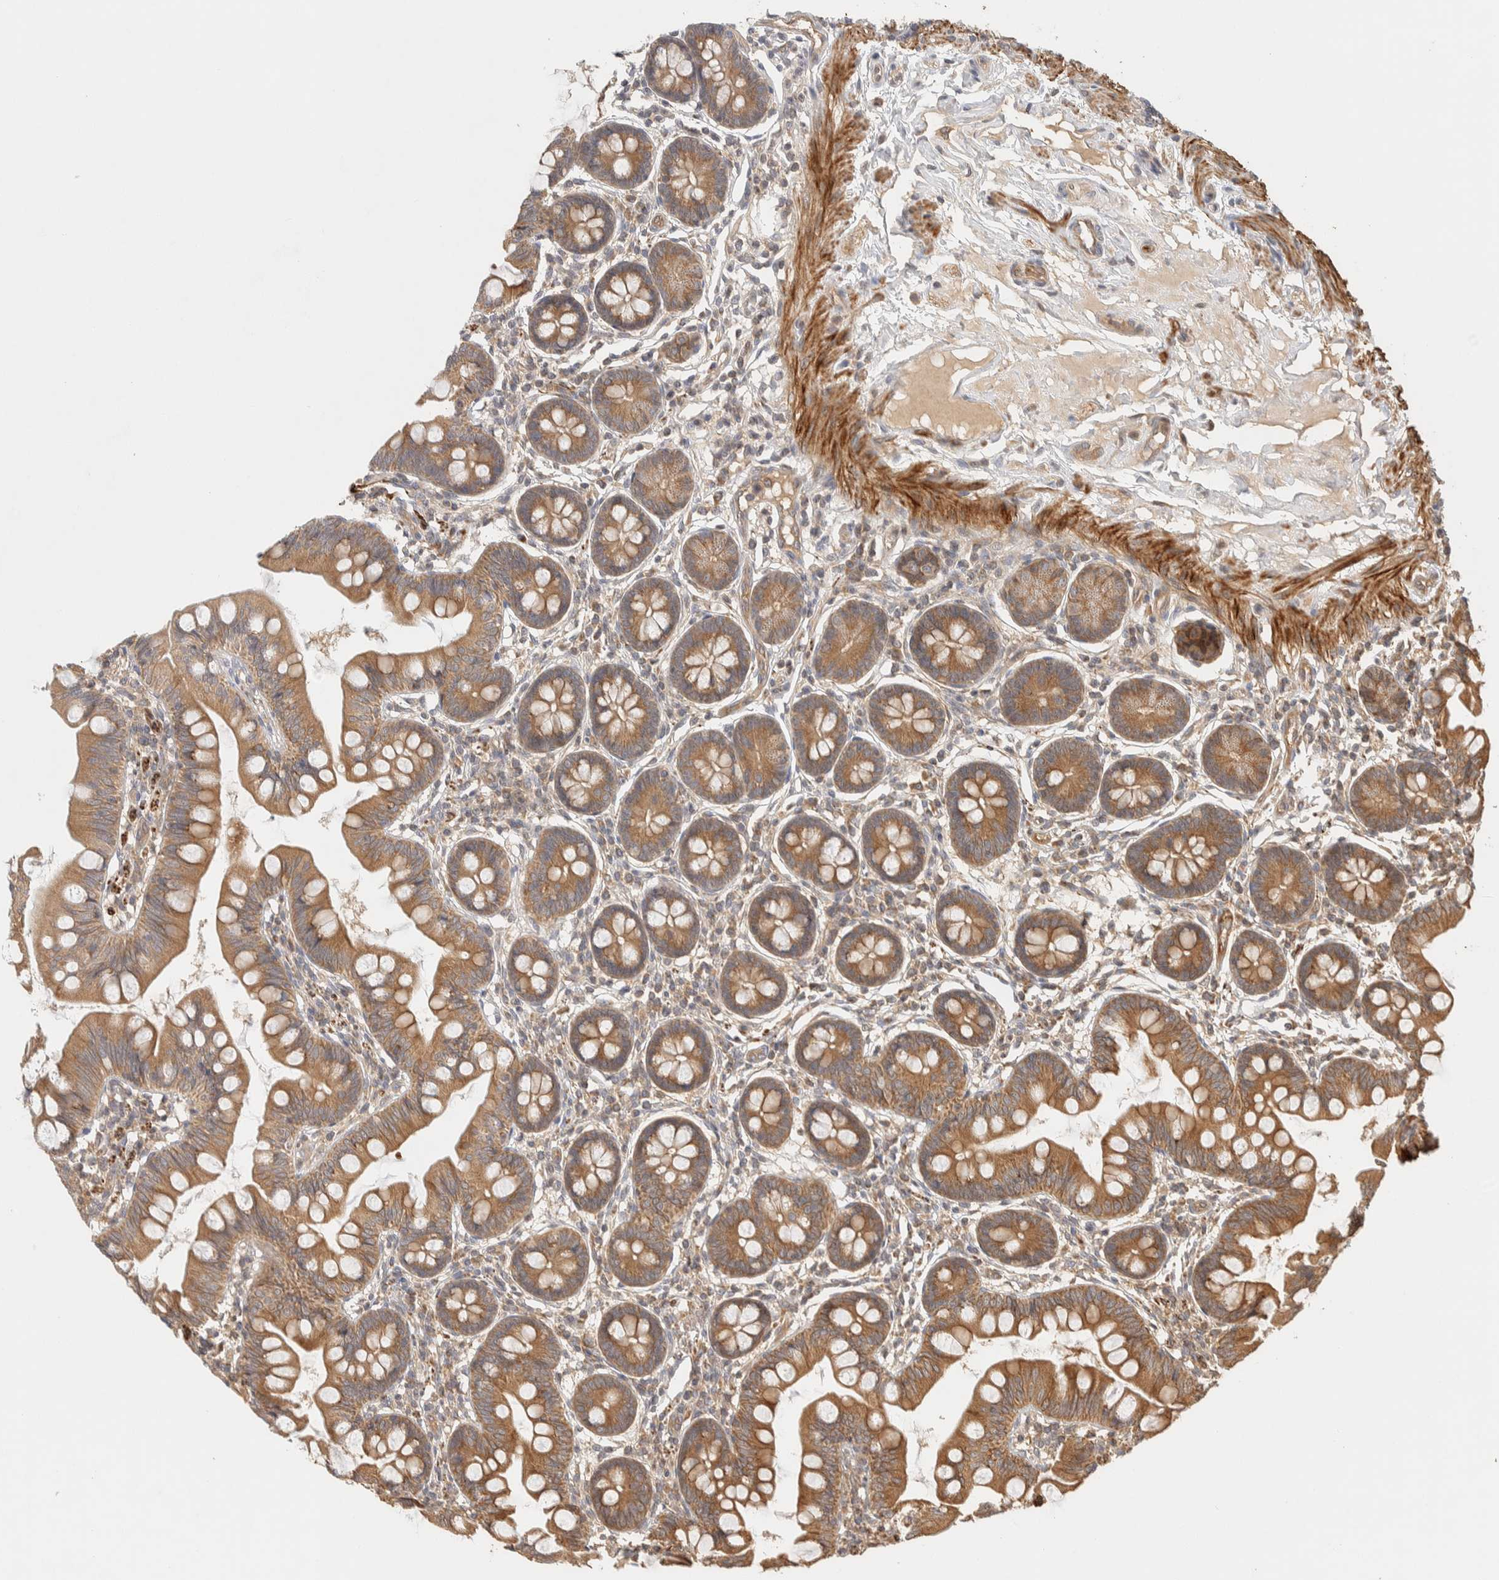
{"staining": {"intensity": "moderate", "quantity": ">75%", "location": "cytoplasmic/membranous"}, "tissue": "small intestine", "cell_type": "Glandular cells", "image_type": "normal", "snomed": [{"axis": "morphology", "description": "Normal tissue, NOS"}, {"axis": "topography", "description": "Small intestine"}], "caption": "Immunohistochemical staining of benign small intestine reveals medium levels of moderate cytoplasmic/membranous positivity in approximately >75% of glandular cells.", "gene": "TTI2", "patient": {"sex": "male", "age": 7}}